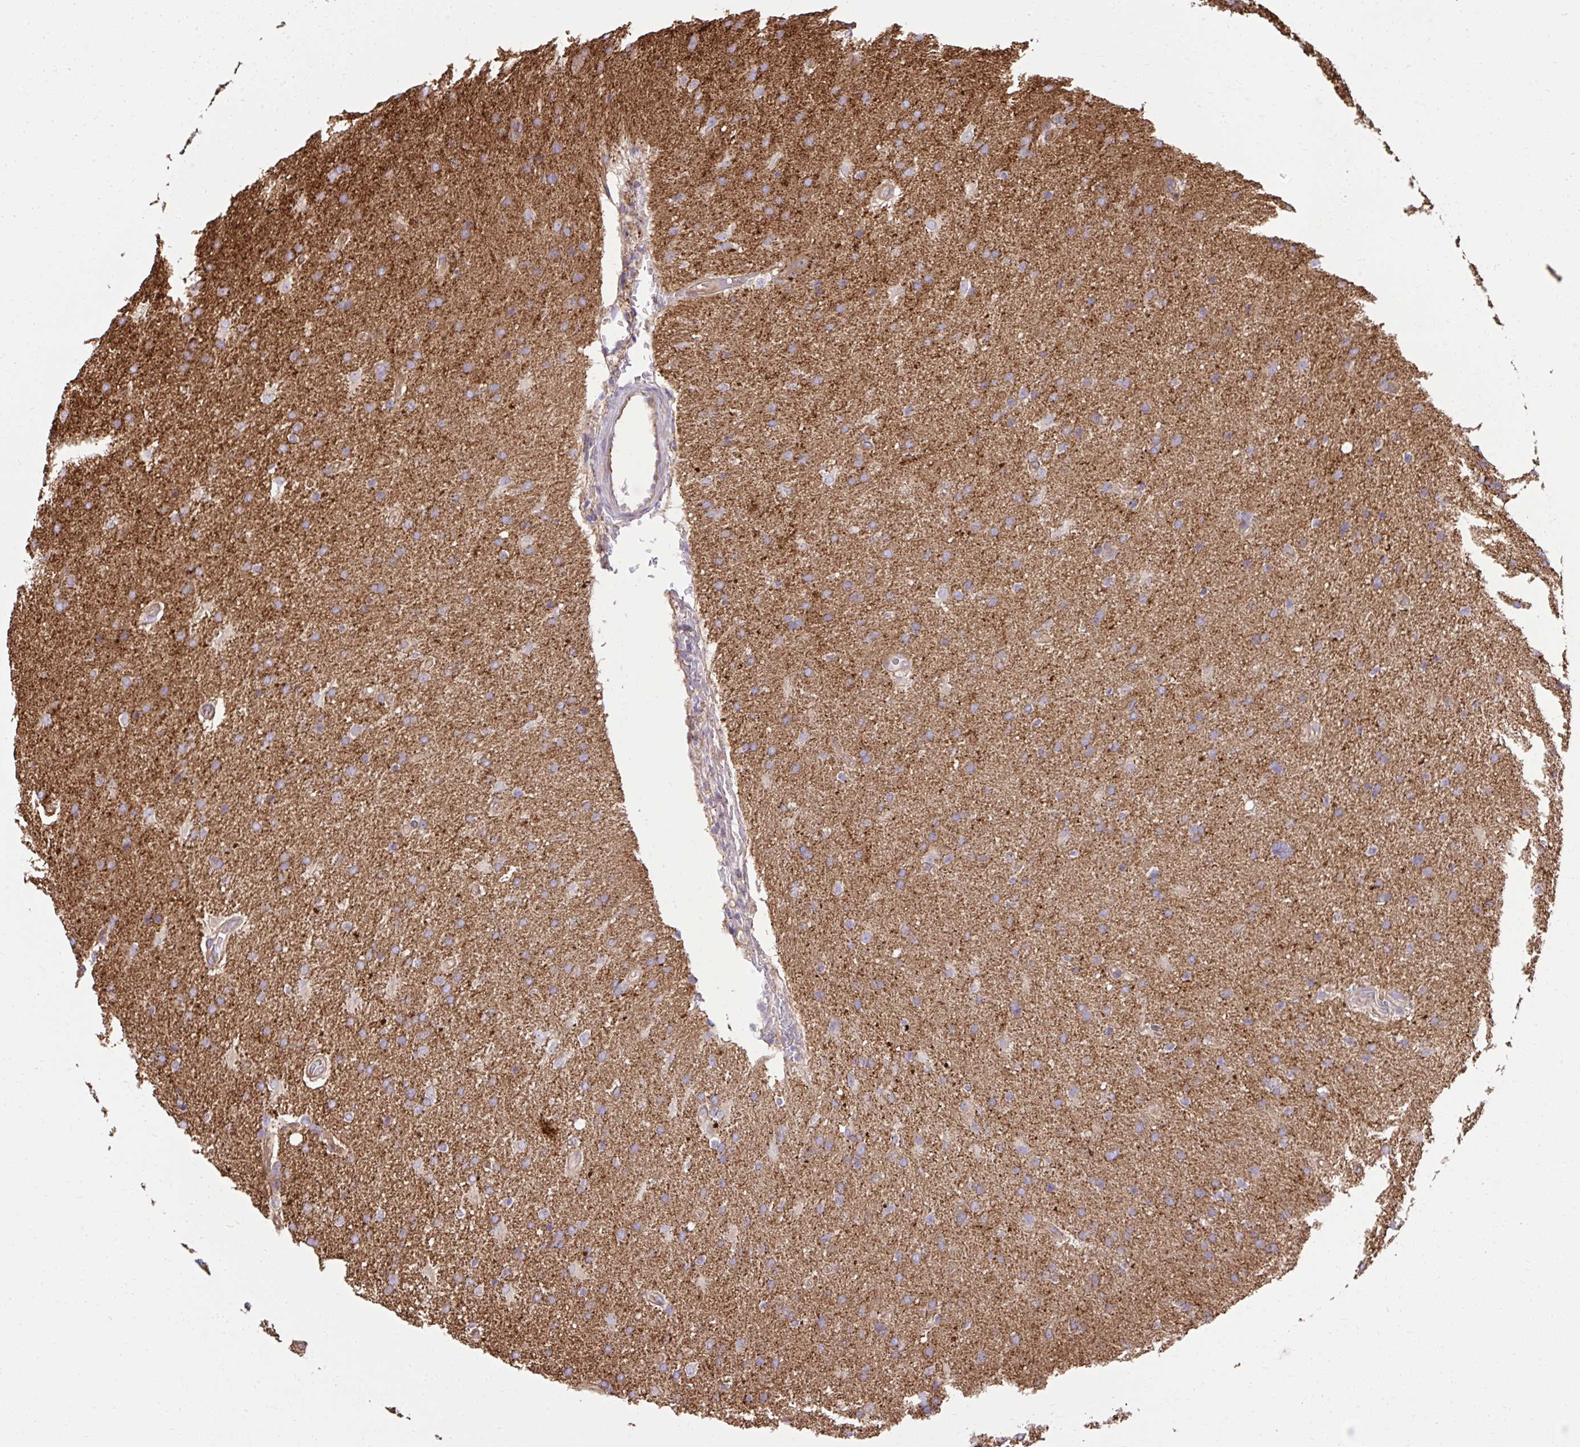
{"staining": {"intensity": "weak", "quantity": ">75%", "location": "cytoplasmic/membranous"}, "tissue": "glioma", "cell_type": "Tumor cells", "image_type": "cancer", "snomed": [{"axis": "morphology", "description": "Glioma, malignant, High grade"}, {"axis": "topography", "description": "Brain"}], "caption": "High-grade glioma (malignant) stained with IHC demonstrates weak cytoplasmic/membranous positivity in approximately >75% of tumor cells. The protein is shown in brown color, while the nuclei are stained blue.", "gene": "NMNAT3", "patient": {"sex": "male", "age": 56}}